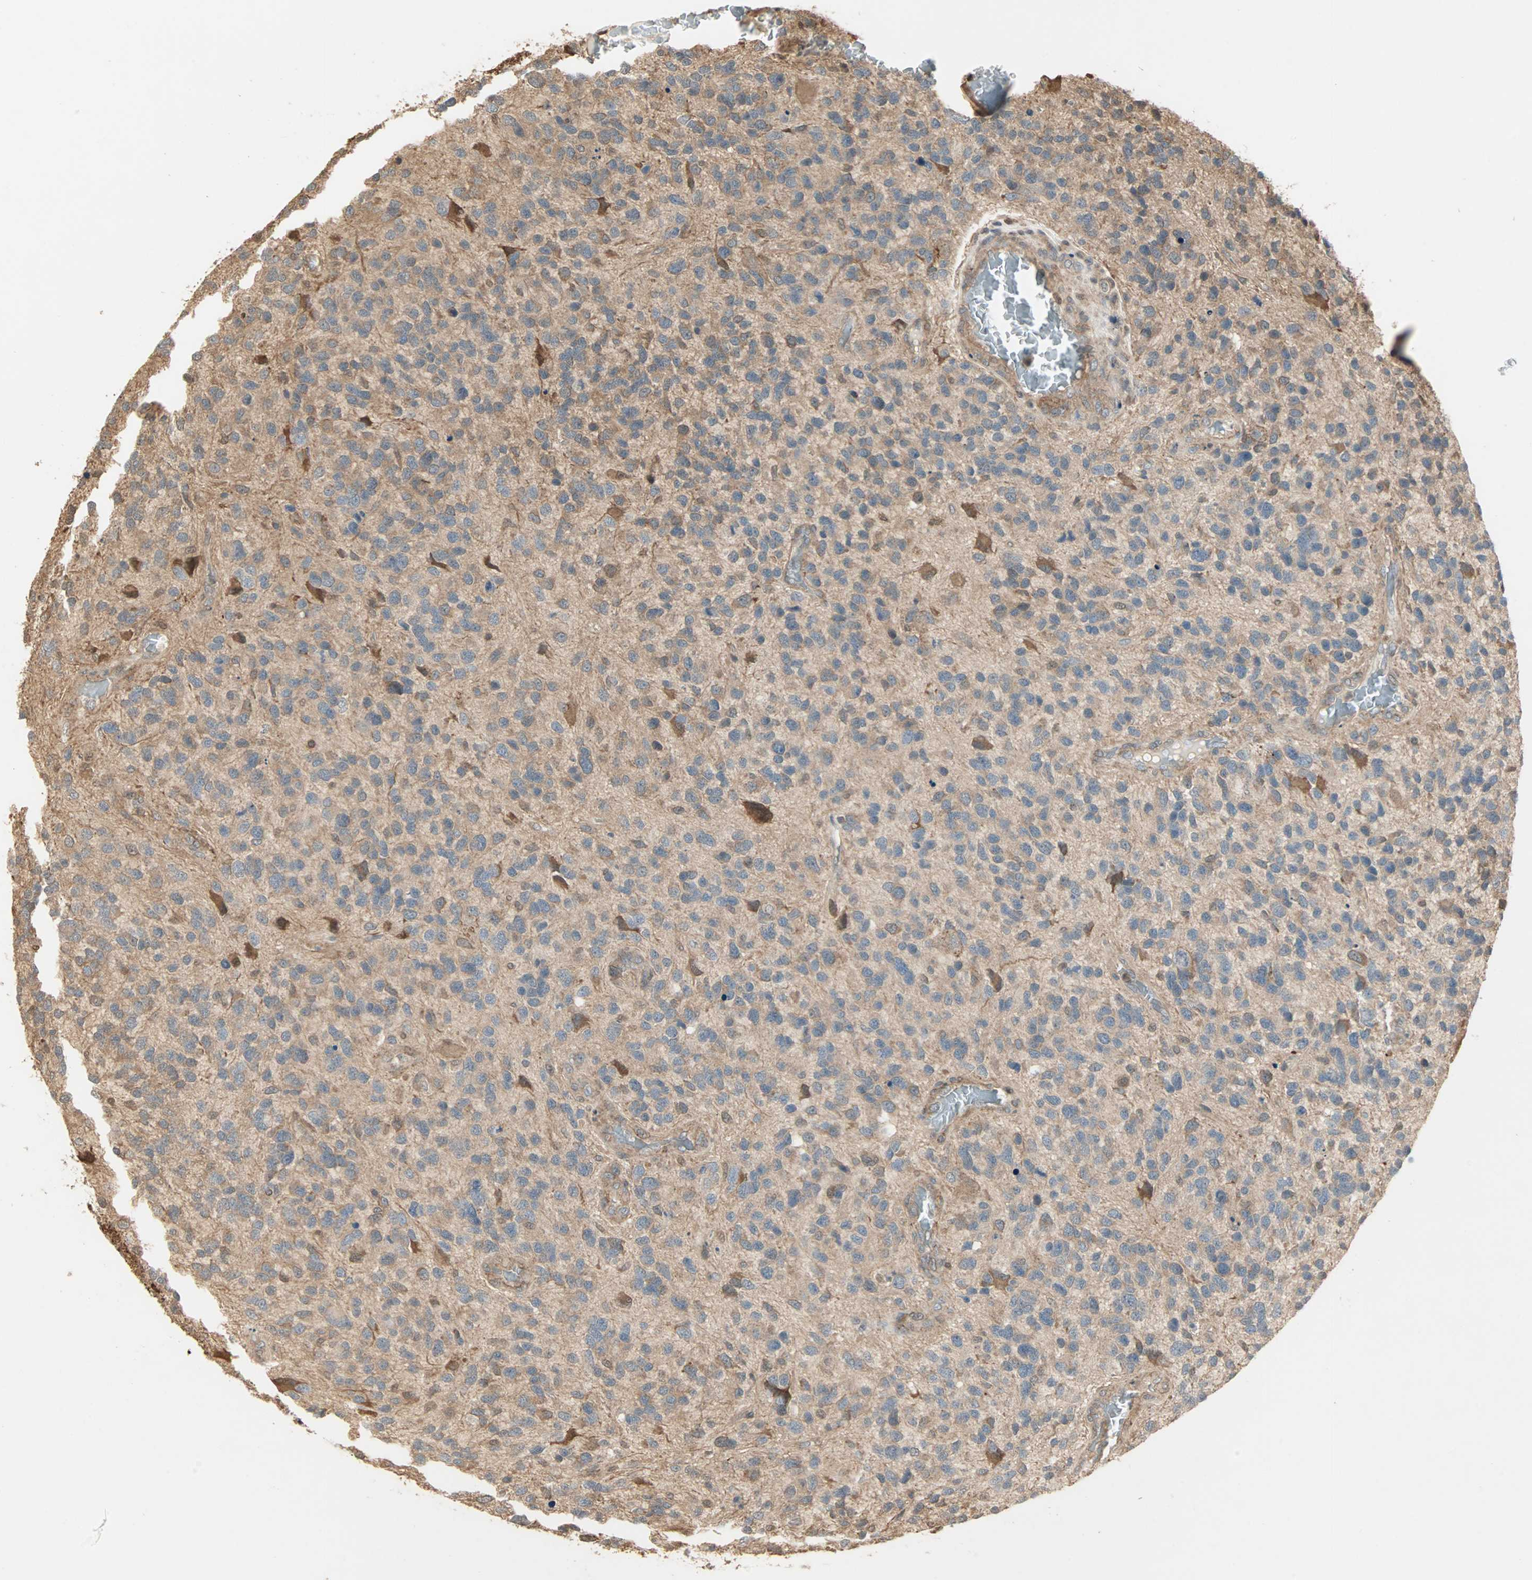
{"staining": {"intensity": "moderate", "quantity": ">75%", "location": "cytoplasmic/membranous"}, "tissue": "glioma", "cell_type": "Tumor cells", "image_type": "cancer", "snomed": [{"axis": "morphology", "description": "Glioma, malignant, High grade"}, {"axis": "topography", "description": "Brain"}], "caption": "The histopathology image demonstrates a brown stain indicating the presence of a protein in the cytoplasmic/membranous of tumor cells in glioma. The staining was performed using DAB (3,3'-diaminobenzidine) to visualize the protein expression in brown, while the nuclei were stained in blue with hematoxylin (Magnification: 20x).", "gene": "DRG2", "patient": {"sex": "female", "age": 58}}